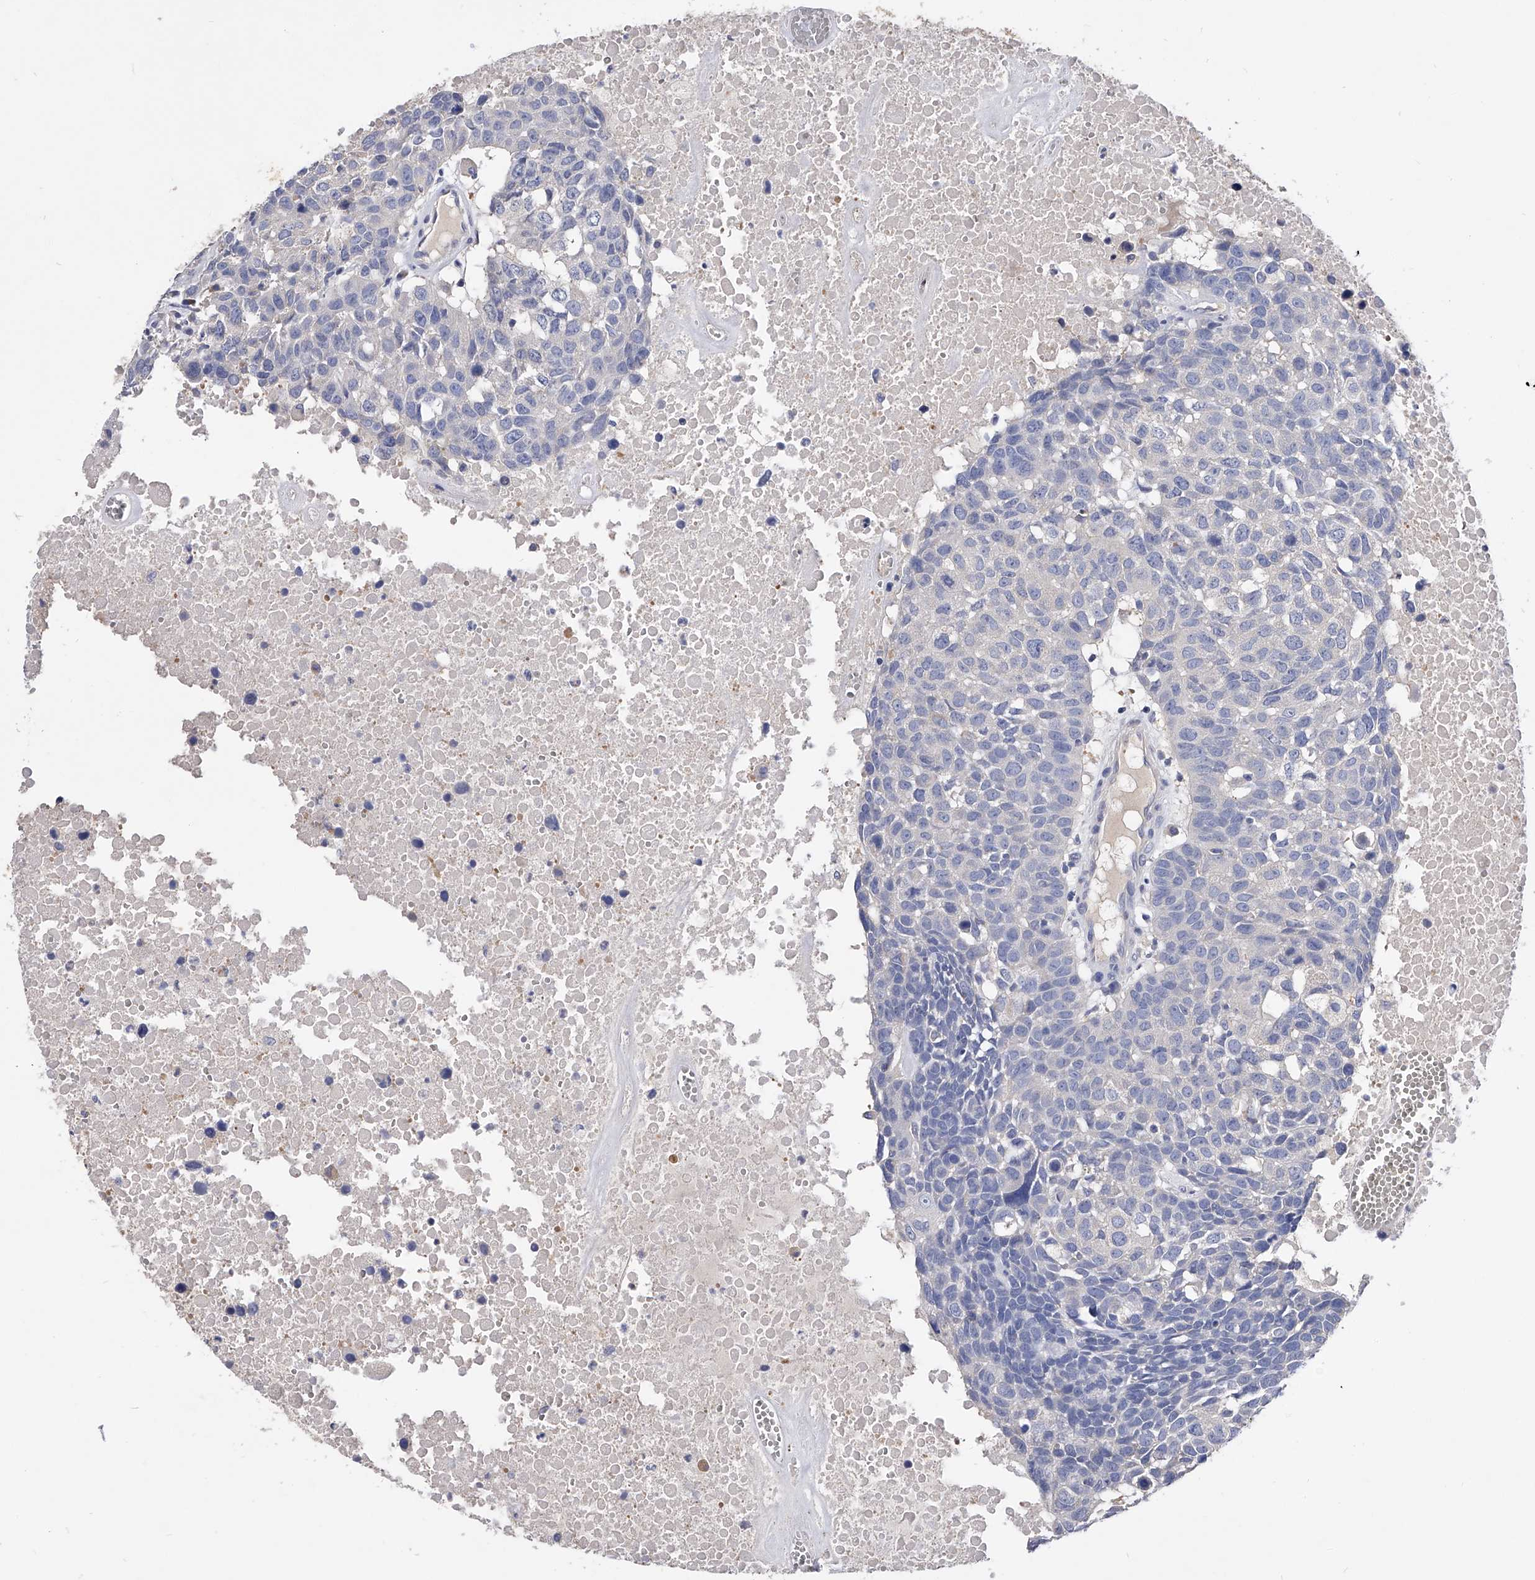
{"staining": {"intensity": "negative", "quantity": "none", "location": "none"}, "tissue": "head and neck cancer", "cell_type": "Tumor cells", "image_type": "cancer", "snomed": [{"axis": "morphology", "description": "Squamous cell carcinoma, NOS"}, {"axis": "topography", "description": "Head-Neck"}], "caption": "The photomicrograph exhibits no staining of tumor cells in head and neck cancer (squamous cell carcinoma).", "gene": "APEH", "patient": {"sex": "male", "age": 66}}